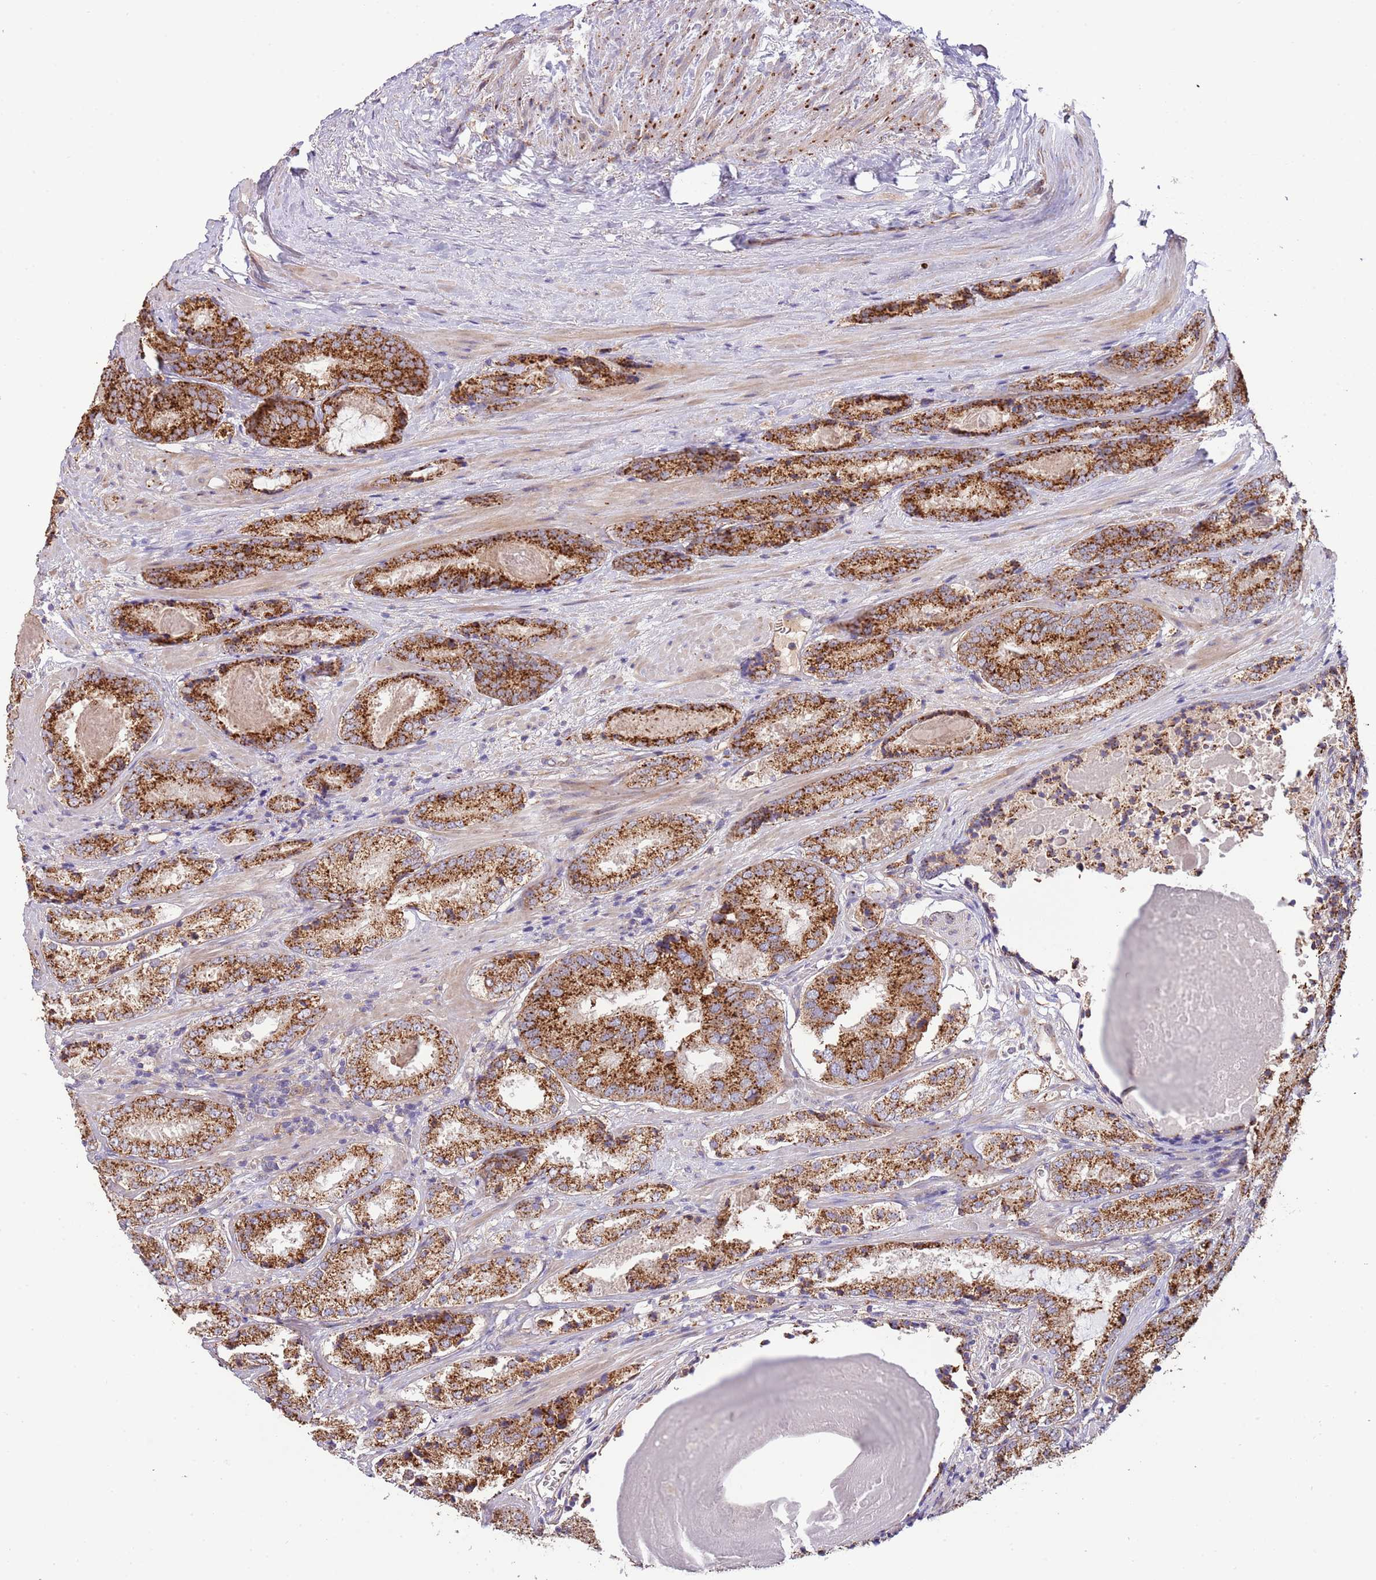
{"staining": {"intensity": "strong", "quantity": ">75%", "location": "cytoplasmic/membranous"}, "tissue": "prostate cancer", "cell_type": "Tumor cells", "image_type": "cancer", "snomed": [{"axis": "morphology", "description": "Adenocarcinoma, High grade"}, {"axis": "topography", "description": "Prostate"}], "caption": "There is high levels of strong cytoplasmic/membranous expression in tumor cells of prostate cancer (adenocarcinoma (high-grade)), as demonstrated by immunohistochemical staining (brown color).", "gene": "DOCK6", "patient": {"sex": "male", "age": 63}}